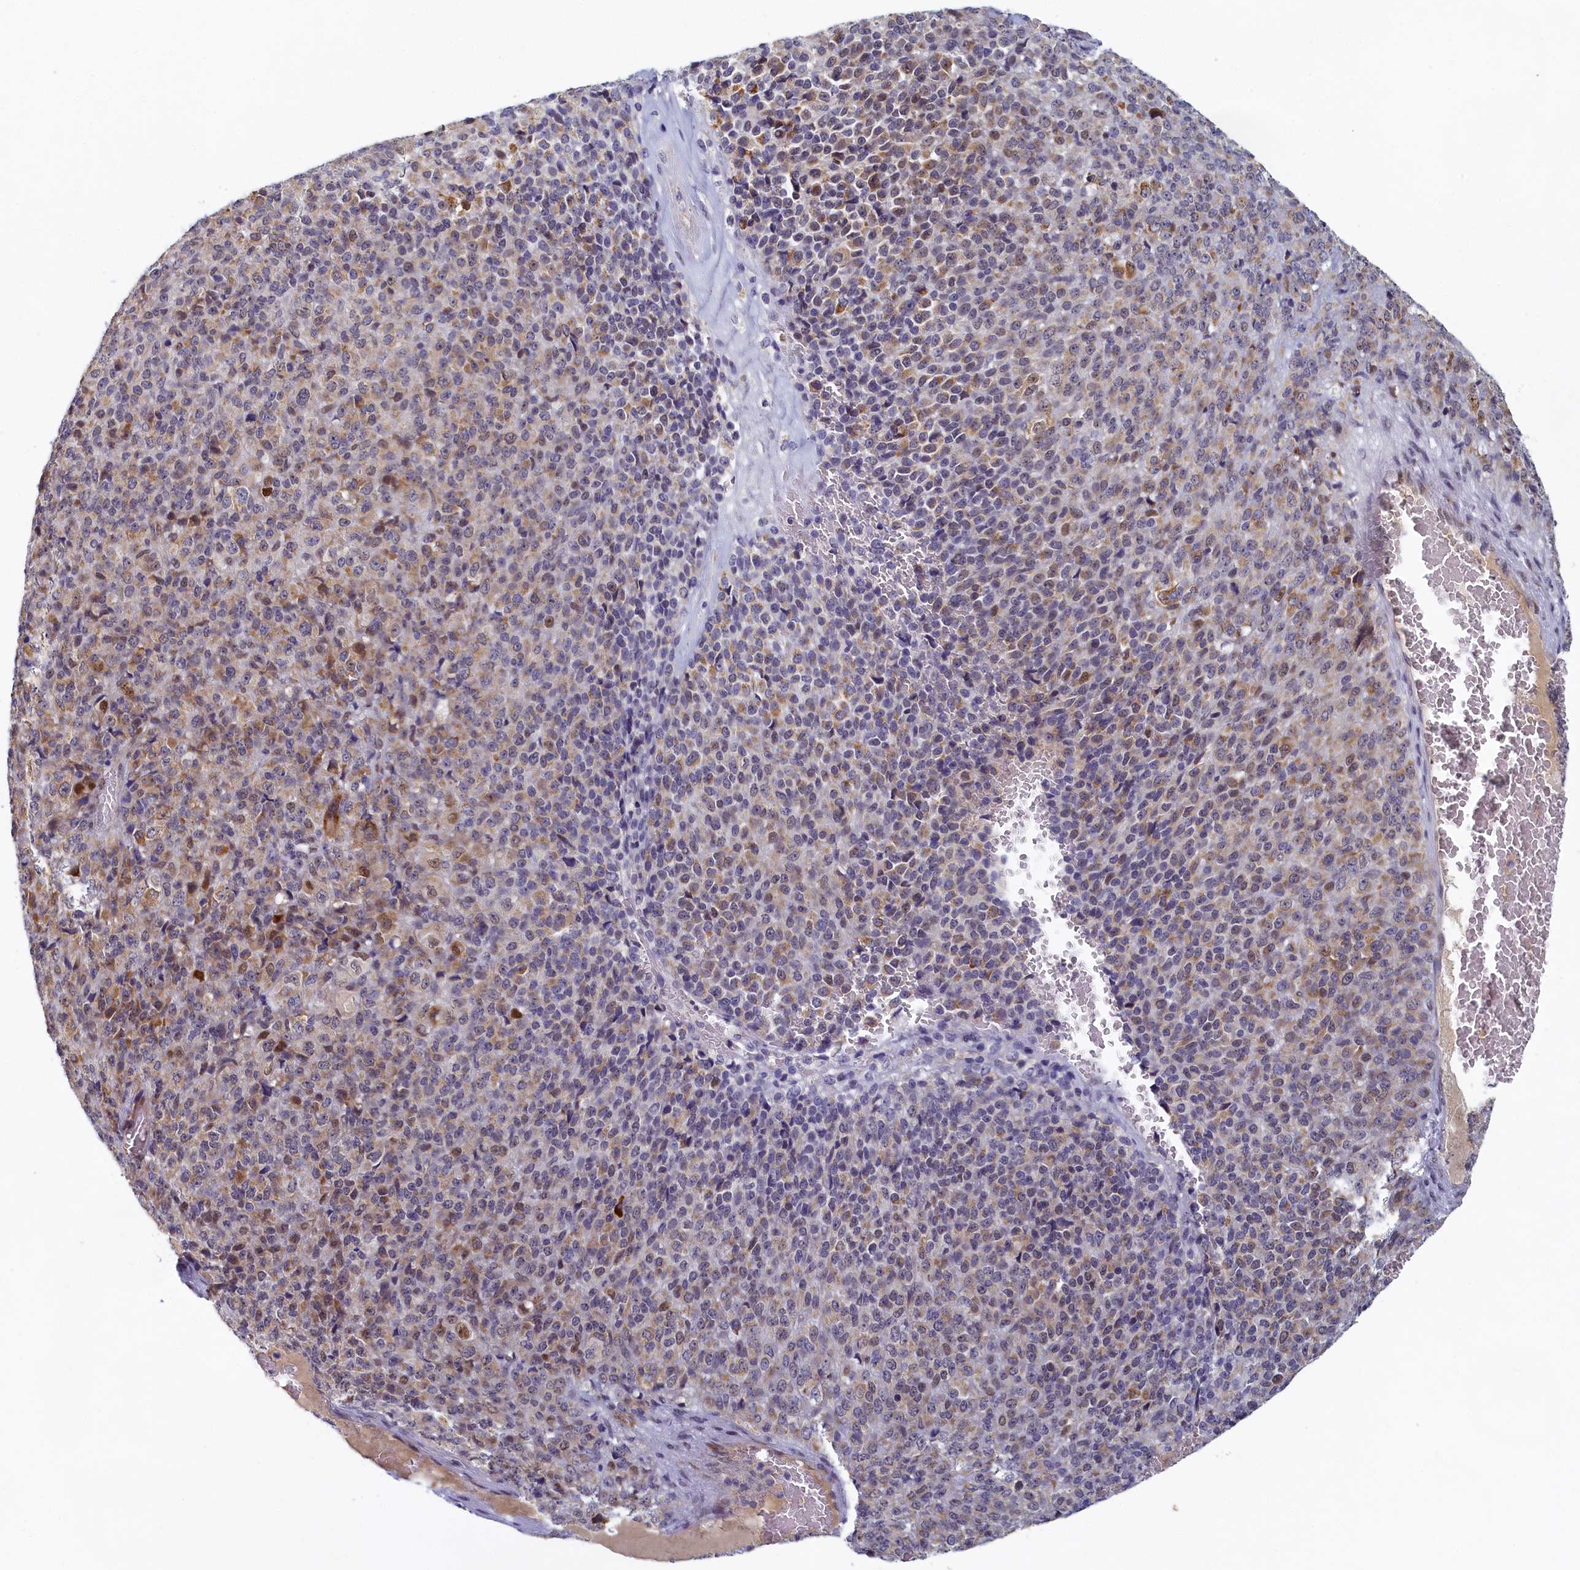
{"staining": {"intensity": "moderate", "quantity": "<25%", "location": "cytoplasmic/membranous,nuclear"}, "tissue": "melanoma", "cell_type": "Tumor cells", "image_type": "cancer", "snomed": [{"axis": "morphology", "description": "Malignant melanoma, Metastatic site"}, {"axis": "topography", "description": "Brain"}], "caption": "Moderate cytoplasmic/membranous and nuclear protein expression is seen in approximately <25% of tumor cells in malignant melanoma (metastatic site).", "gene": "DNAJC17", "patient": {"sex": "female", "age": 56}}